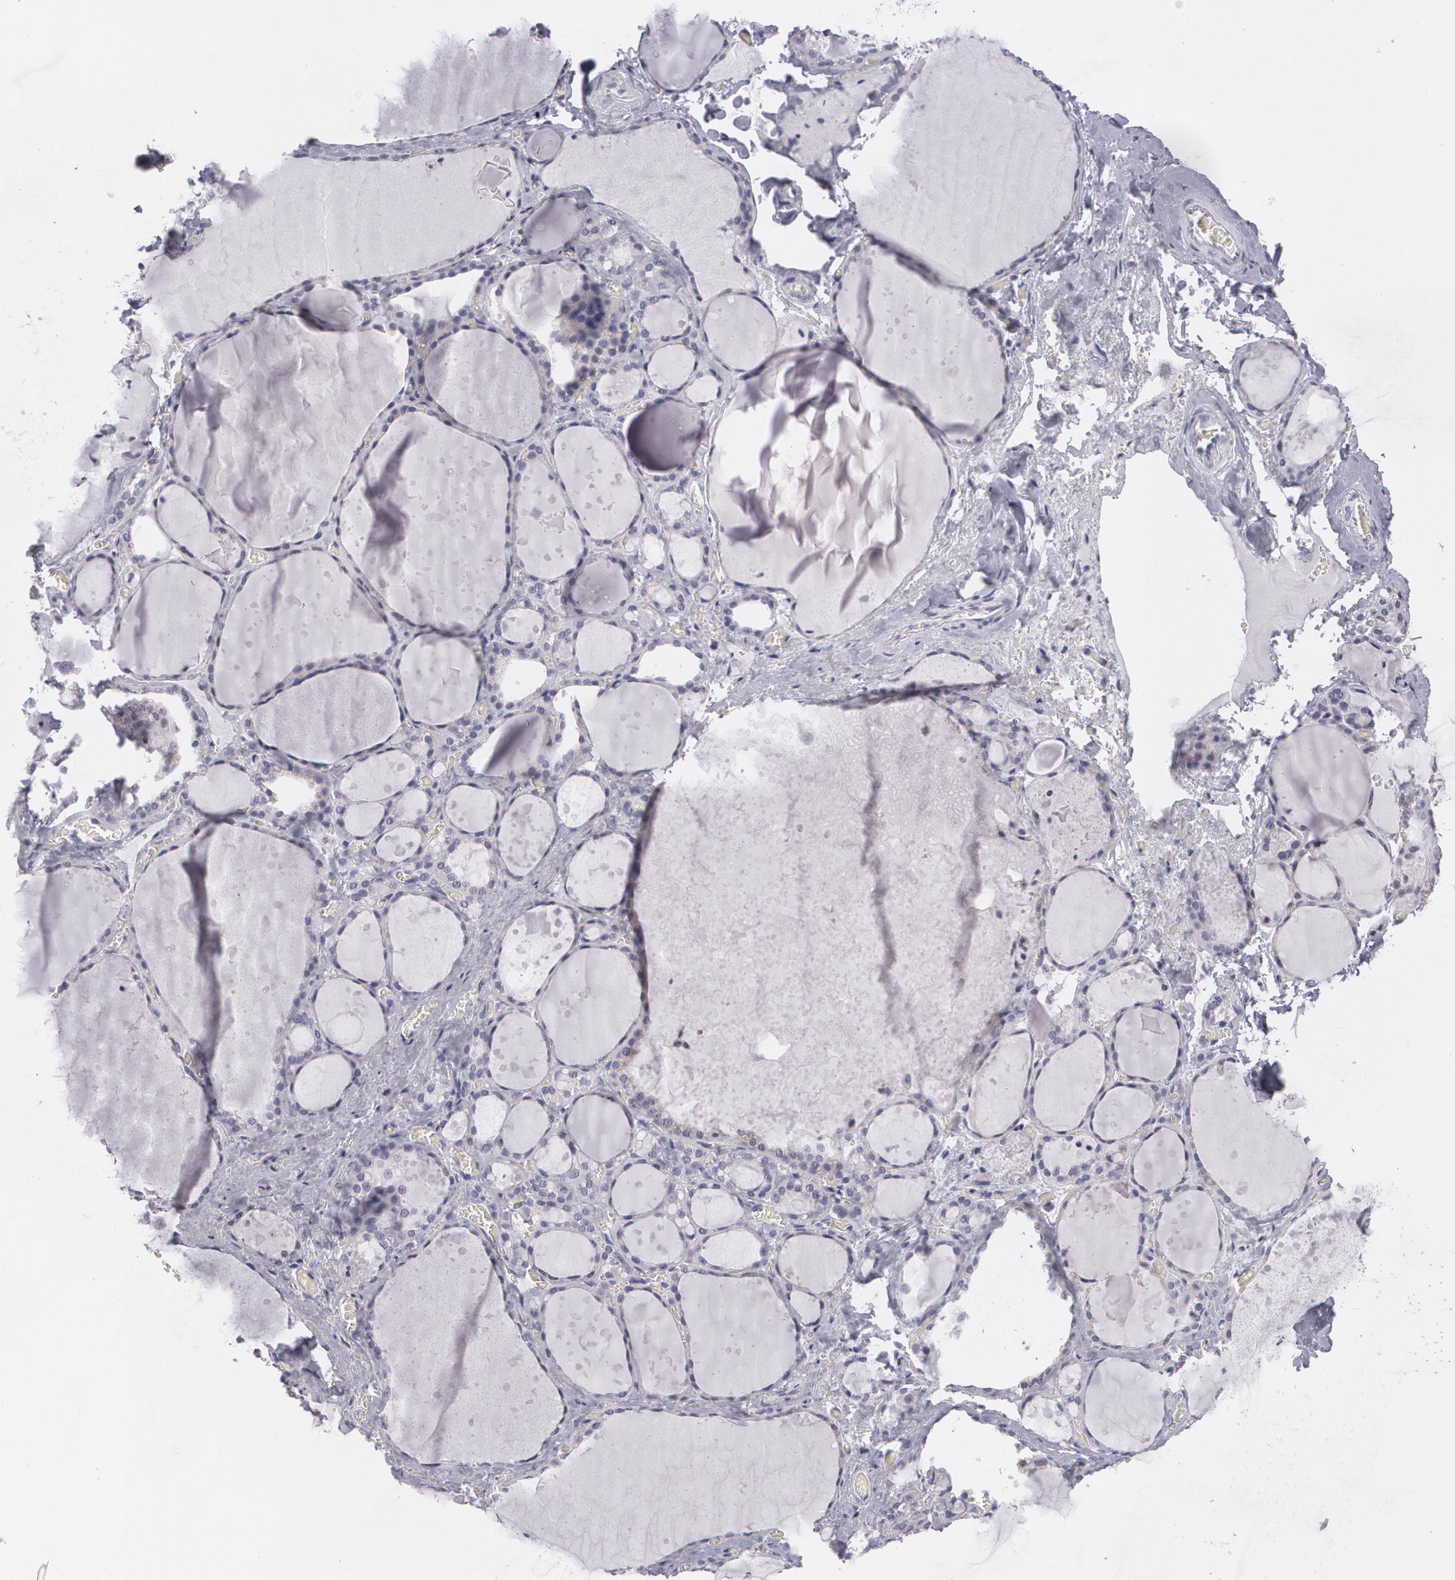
{"staining": {"intensity": "negative", "quantity": "none", "location": "none"}, "tissue": "thyroid gland", "cell_type": "Glandular cells", "image_type": "normal", "snomed": [{"axis": "morphology", "description": "Normal tissue, NOS"}, {"axis": "topography", "description": "Thyroid gland"}], "caption": "High power microscopy micrograph of an immunohistochemistry (IHC) photomicrograph of benign thyroid gland, revealing no significant staining in glandular cells.", "gene": "MBNL3", "patient": {"sex": "male", "age": 76}}